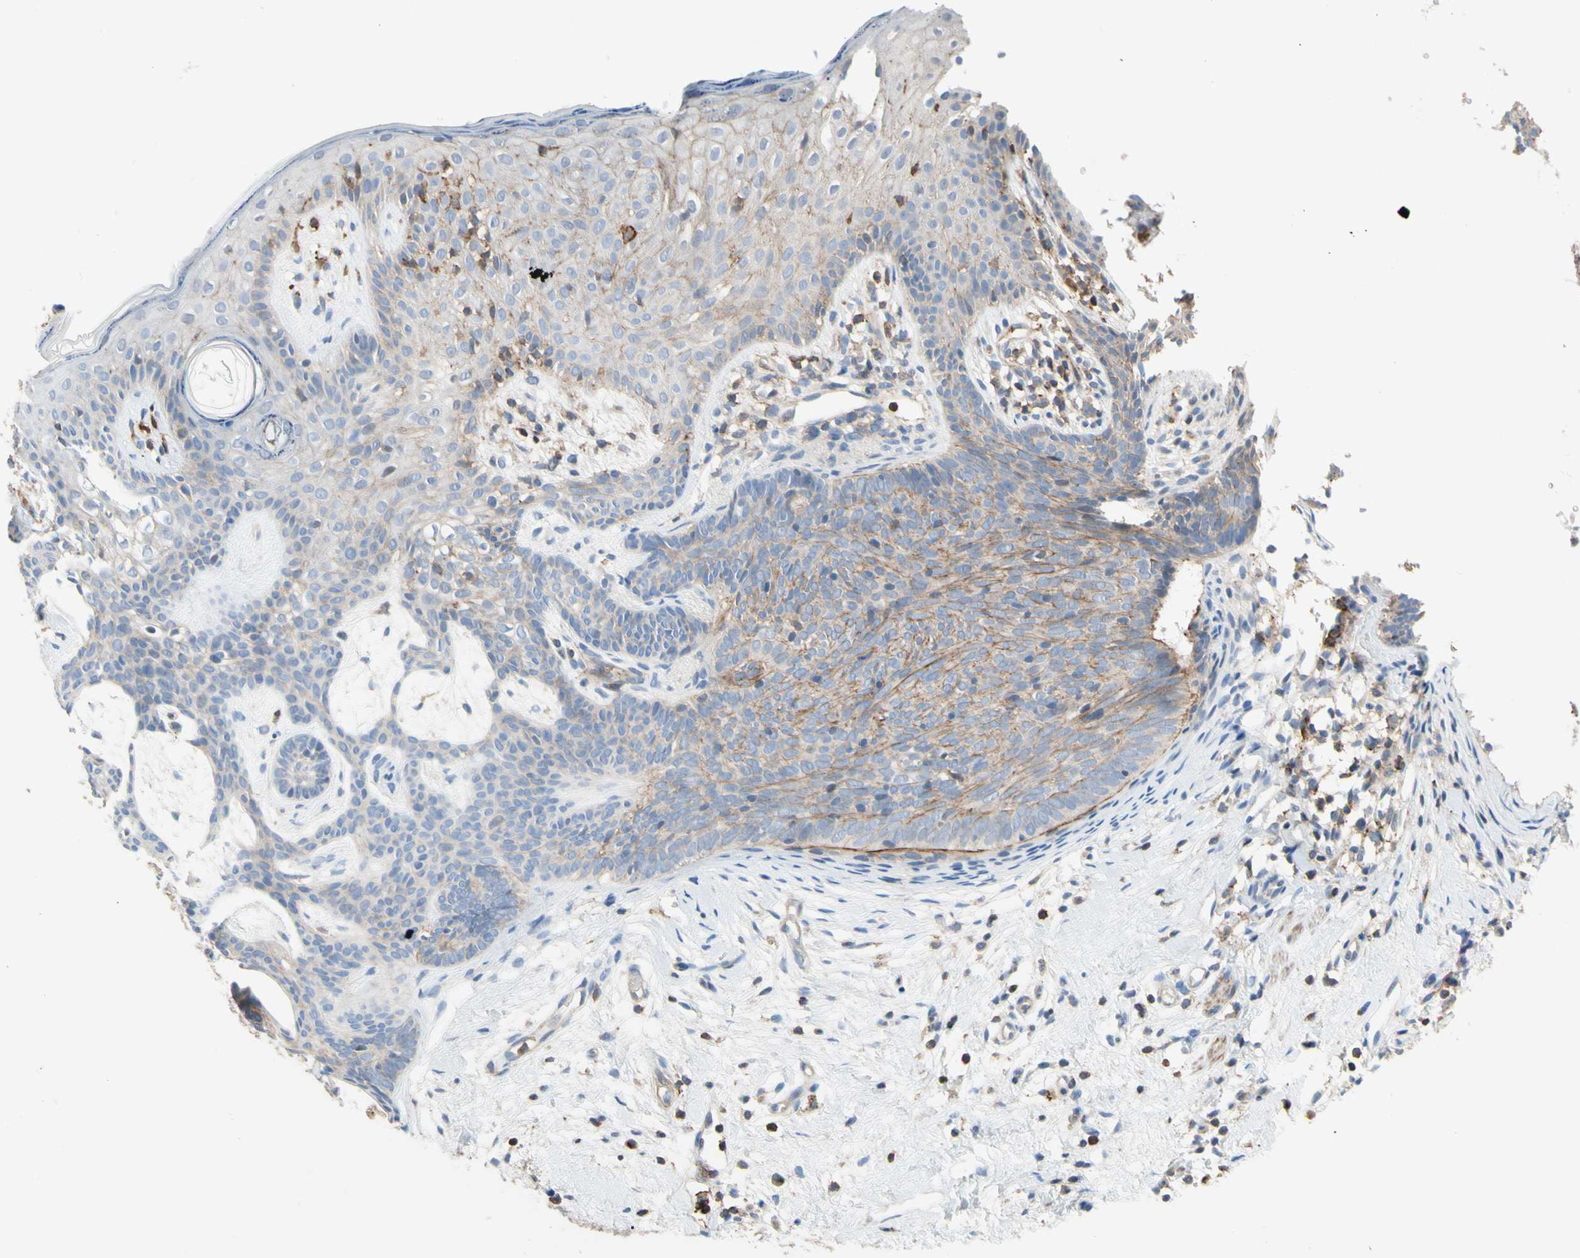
{"staining": {"intensity": "weak", "quantity": "25%-75%", "location": "cytoplasmic/membranous"}, "tissue": "skin cancer", "cell_type": "Tumor cells", "image_type": "cancer", "snomed": [{"axis": "morphology", "description": "Developmental malformation"}, {"axis": "morphology", "description": "Basal cell carcinoma"}, {"axis": "topography", "description": "Skin"}], "caption": "Immunohistochemistry of skin cancer shows low levels of weak cytoplasmic/membranous expression in about 25%-75% of tumor cells.", "gene": "SEMA4C", "patient": {"sex": "female", "age": 62}}